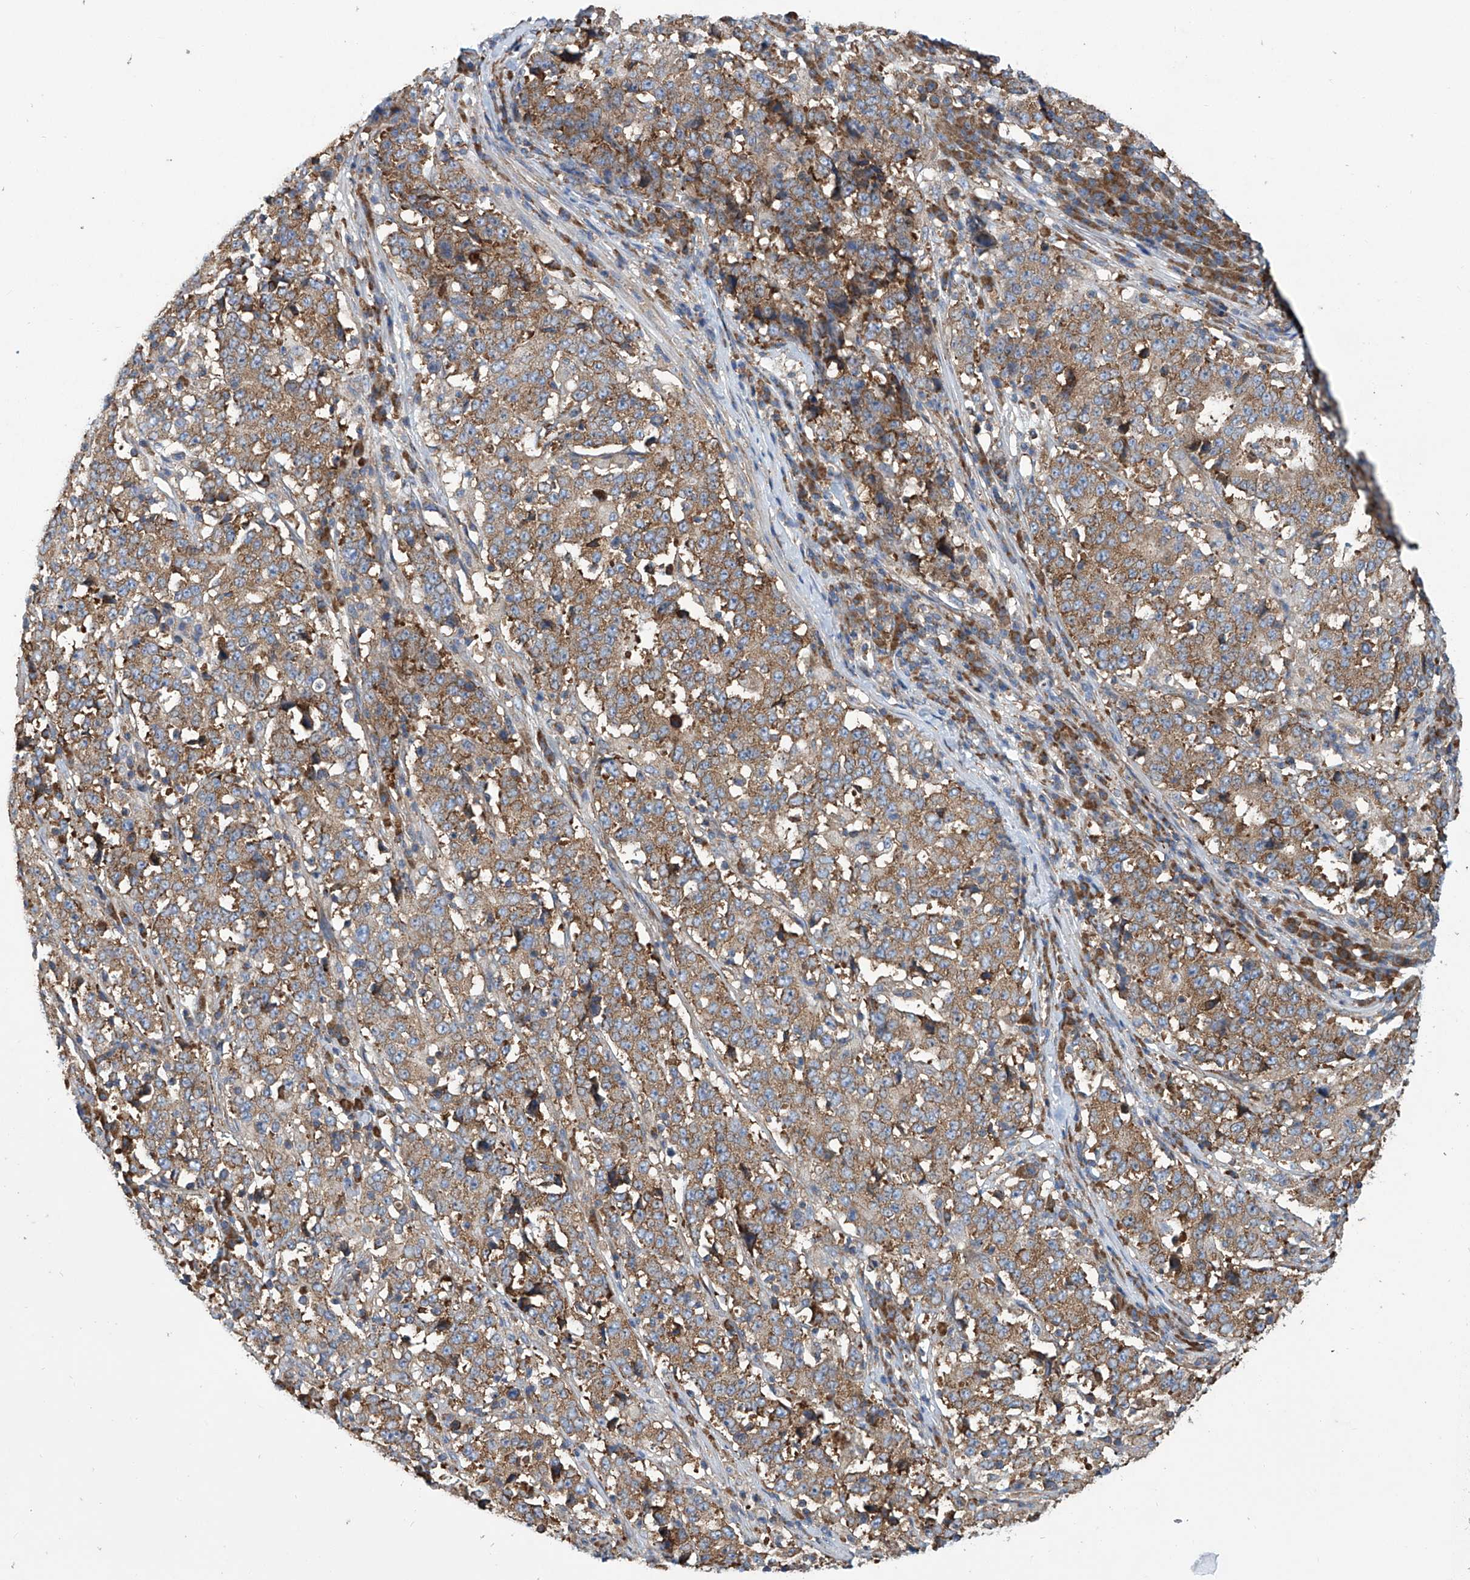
{"staining": {"intensity": "moderate", "quantity": ">75%", "location": "cytoplasmic/membranous"}, "tissue": "stomach cancer", "cell_type": "Tumor cells", "image_type": "cancer", "snomed": [{"axis": "morphology", "description": "Adenocarcinoma, NOS"}, {"axis": "topography", "description": "Stomach"}], "caption": "DAB immunohistochemical staining of human adenocarcinoma (stomach) displays moderate cytoplasmic/membranous protein expression in about >75% of tumor cells.", "gene": "SENP2", "patient": {"sex": "male", "age": 59}}